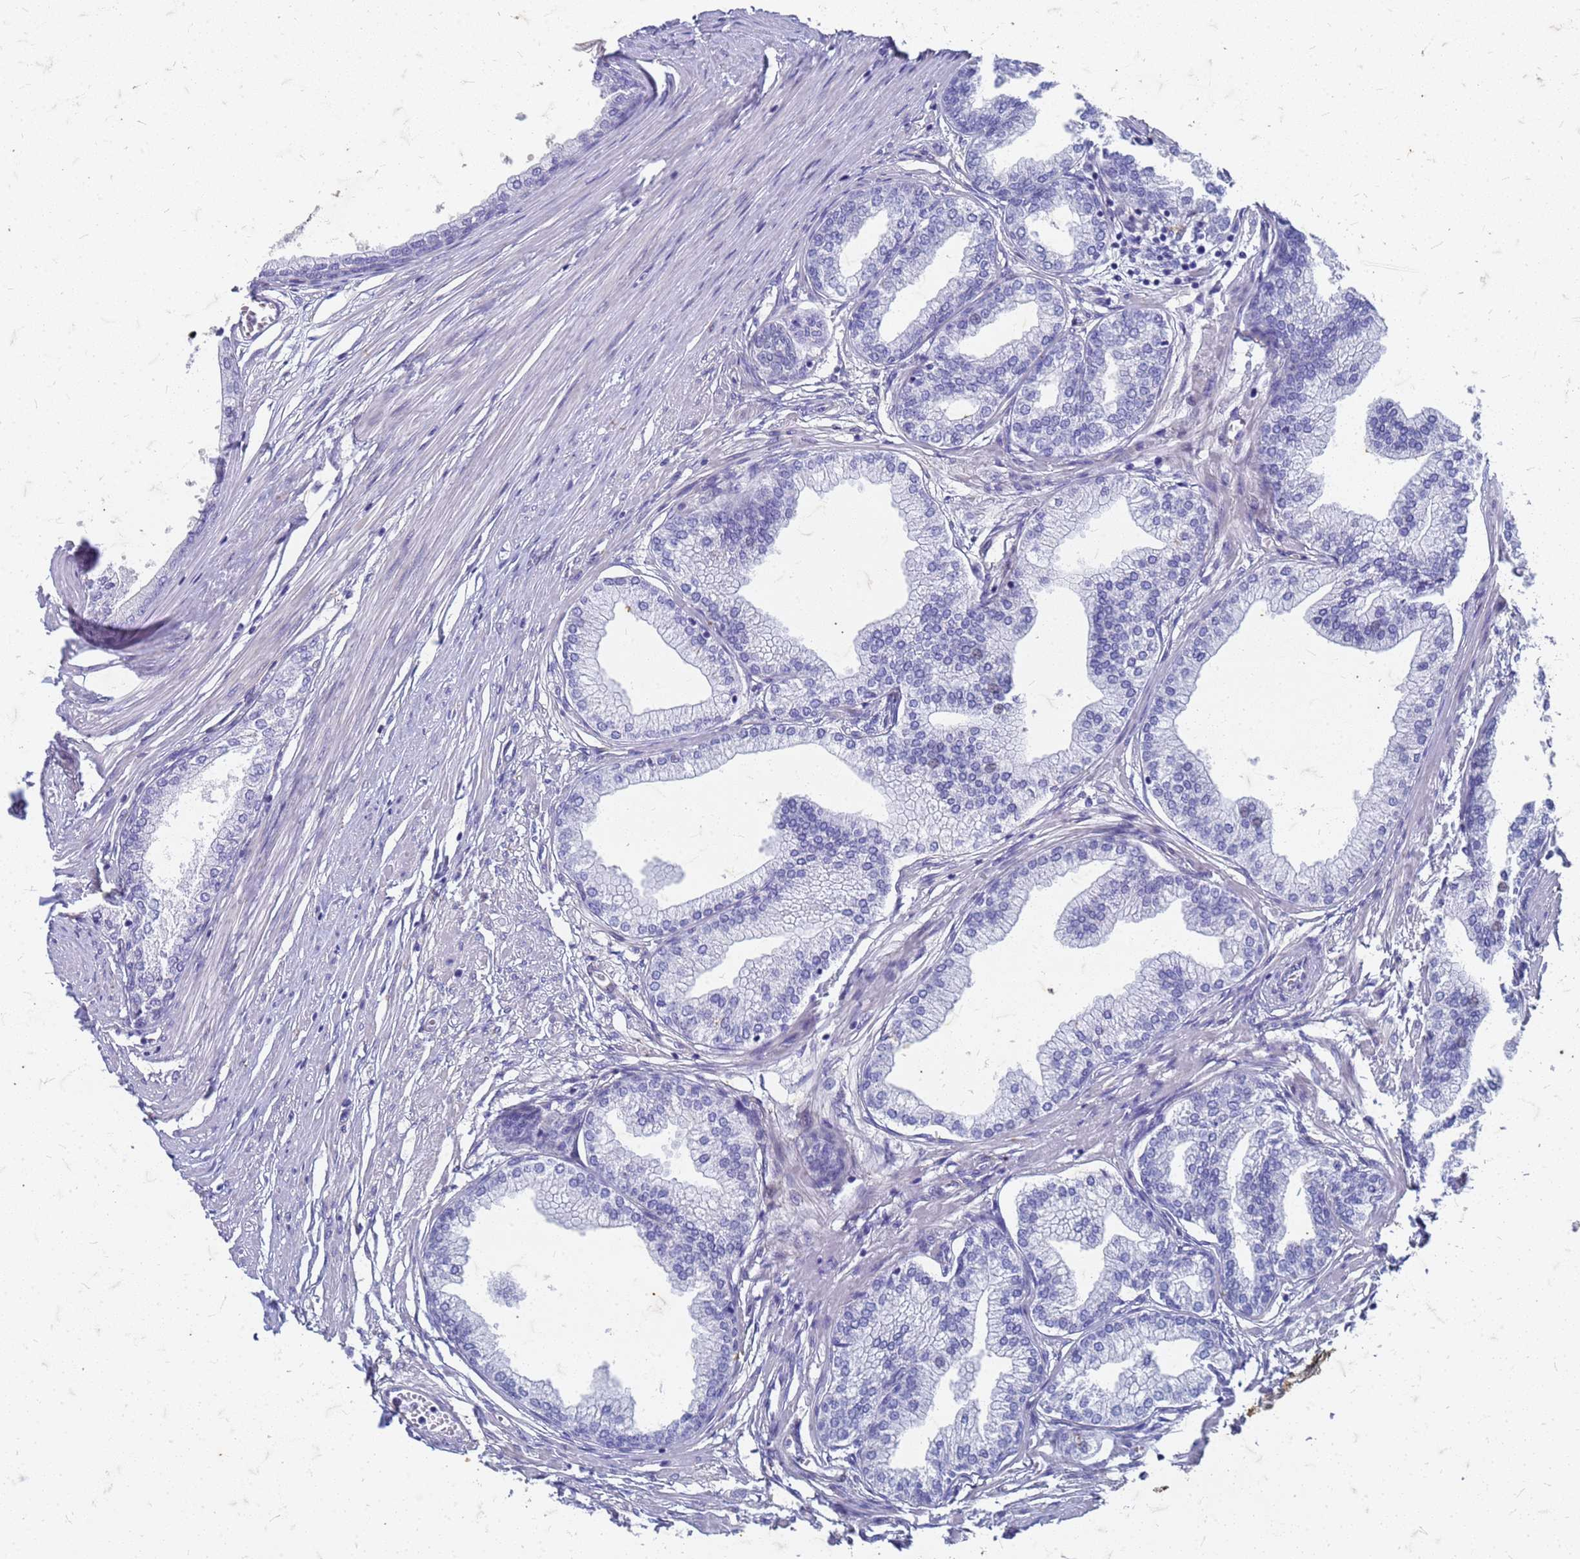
{"staining": {"intensity": "negative", "quantity": "none", "location": "none"}, "tissue": "prostate", "cell_type": "Glandular cells", "image_type": "normal", "snomed": [{"axis": "morphology", "description": "Normal tissue, NOS"}, {"axis": "morphology", "description": "Urothelial carcinoma, Low grade"}, {"axis": "topography", "description": "Urinary bladder"}, {"axis": "topography", "description": "Prostate"}], "caption": "Immunohistochemistry histopathology image of normal prostate: prostate stained with DAB reveals no significant protein expression in glandular cells.", "gene": "TRIM64B", "patient": {"sex": "male", "age": 60}}